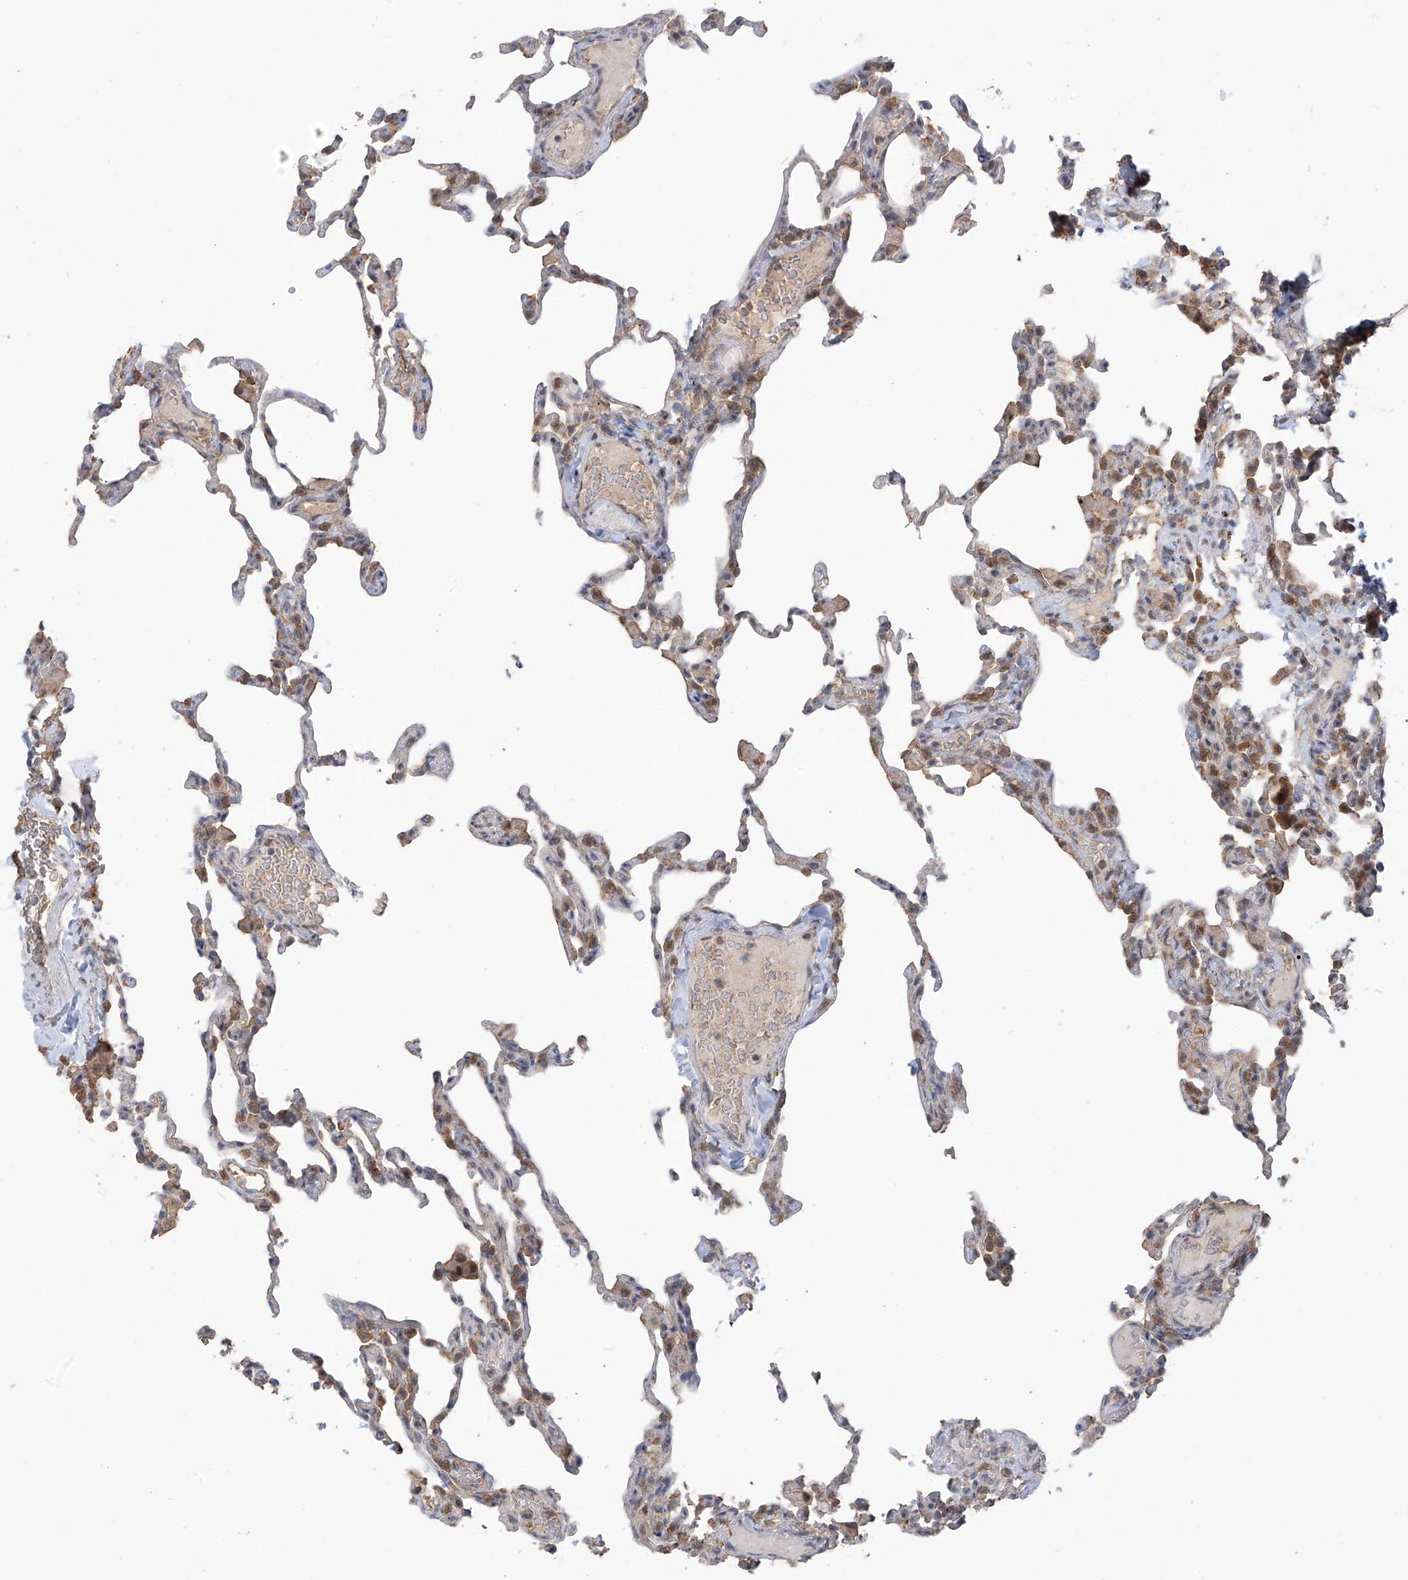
{"staining": {"intensity": "moderate", "quantity": "25%-75%", "location": "cytoplasmic/membranous"}, "tissue": "lung", "cell_type": "Alveolar cells", "image_type": "normal", "snomed": [{"axis": "morphology", "description": "Normal tissue, NOS"}, {"axis": "topography", "description": "Lung"}], "caption": "Approximately 25%-75% of alveolar cells in benign lung reveal moderate cytoplasmic/membranous protein staining as visualized by brown immunohistochemical staining.", "gene": "KIAA1522", "patient": {"sex": "male", "age": 20}}